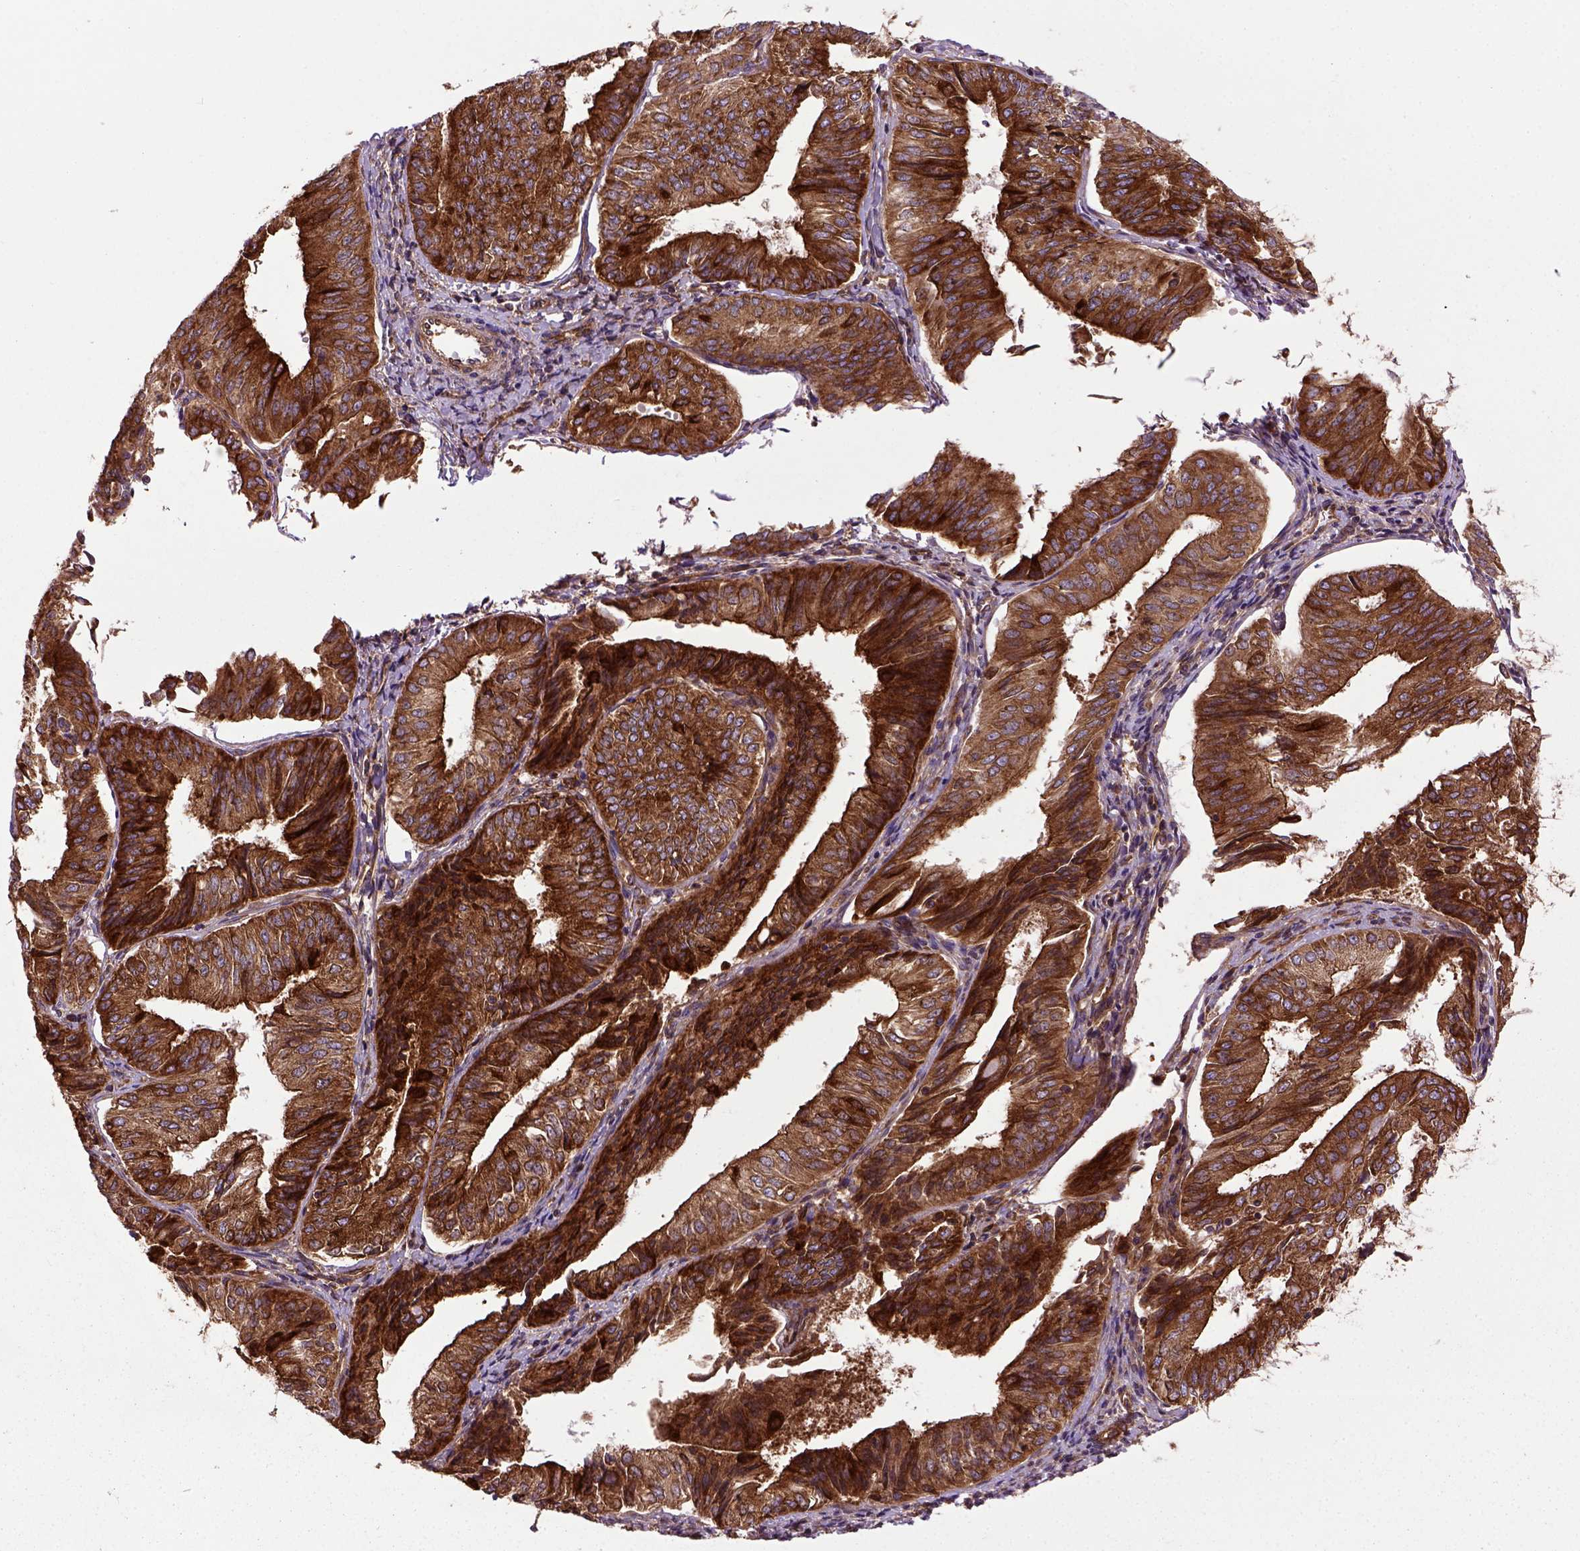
{"staining": {"intensity": "strong", "quantity": ">75%", "location": "cytoplasmic/membranous"}, "tissue": "endometrial cancer", "cell_type": "Tumor cells", "image_type": "cancer", "snomed": [{"axis": "morphology", "description": "Adenocarcinoma, NOS"}, {"axis": "topography", "description": "Endometrium"}], "caption": "An IHC image of neoplastic tissue is shown. Protein staining in brown shows strong cytoplasmic/membranous positivity in endometrial cancer (adenocarcinoma) within tumor cells.", "gene": "CAPRIN1", "patient": {"sex": "female", "age": 58}}